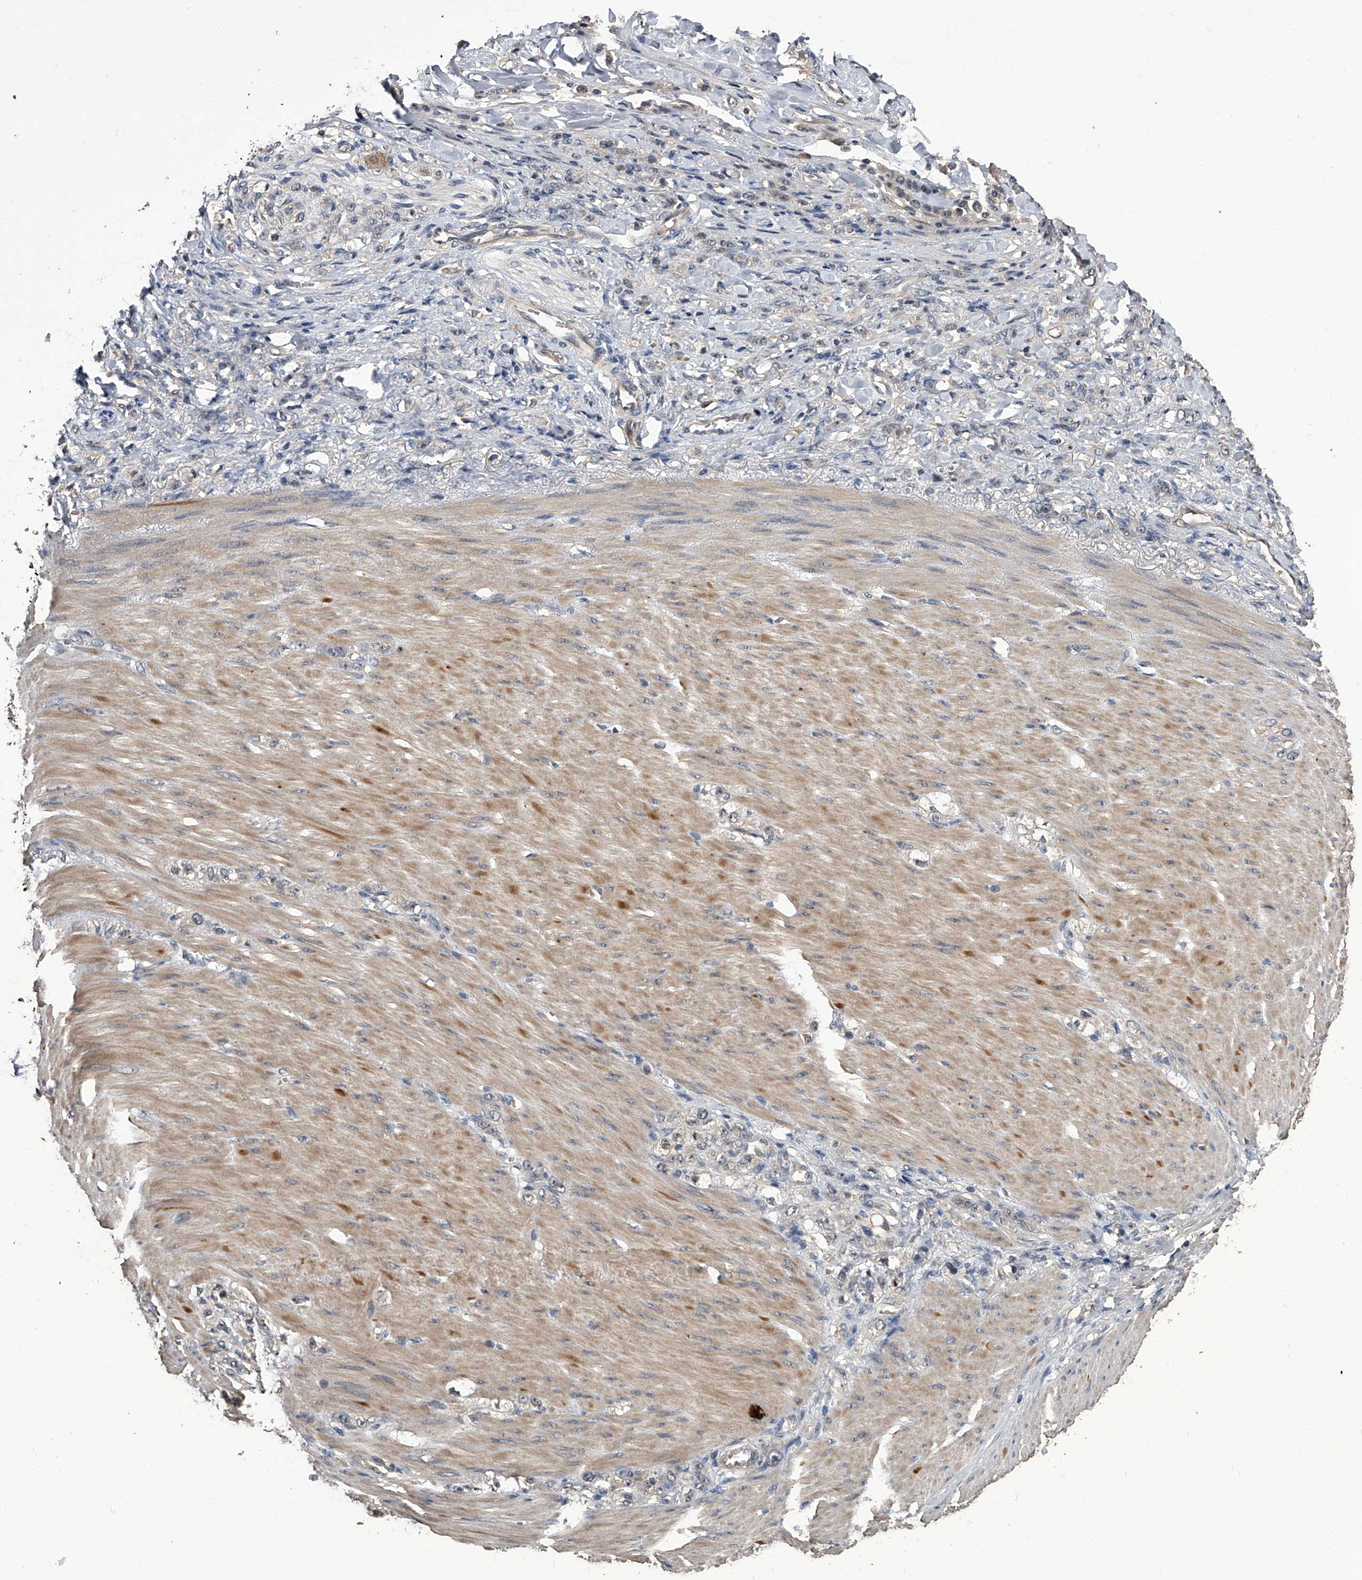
{"staining": {"intensity": "negative", "quantity": "none", "location": "none"}, "tissue": "stomach cancer", "cell_type": "Tumor cells", "image_type": "cancer", "snomed": [{"axis": "morphology", "description": "Normal tissue, NOS"}, {"axis": "morphology", "description": "Adenocarcinoma, NOS"}, {"axis": "topography", "description": "Stomach"}], "caption": "Tumor cells are negative for protein expression in human stomach adenocarcinoma.", "gene": "EFCAB7", "patient": {"sex": "male", "age": 82}}